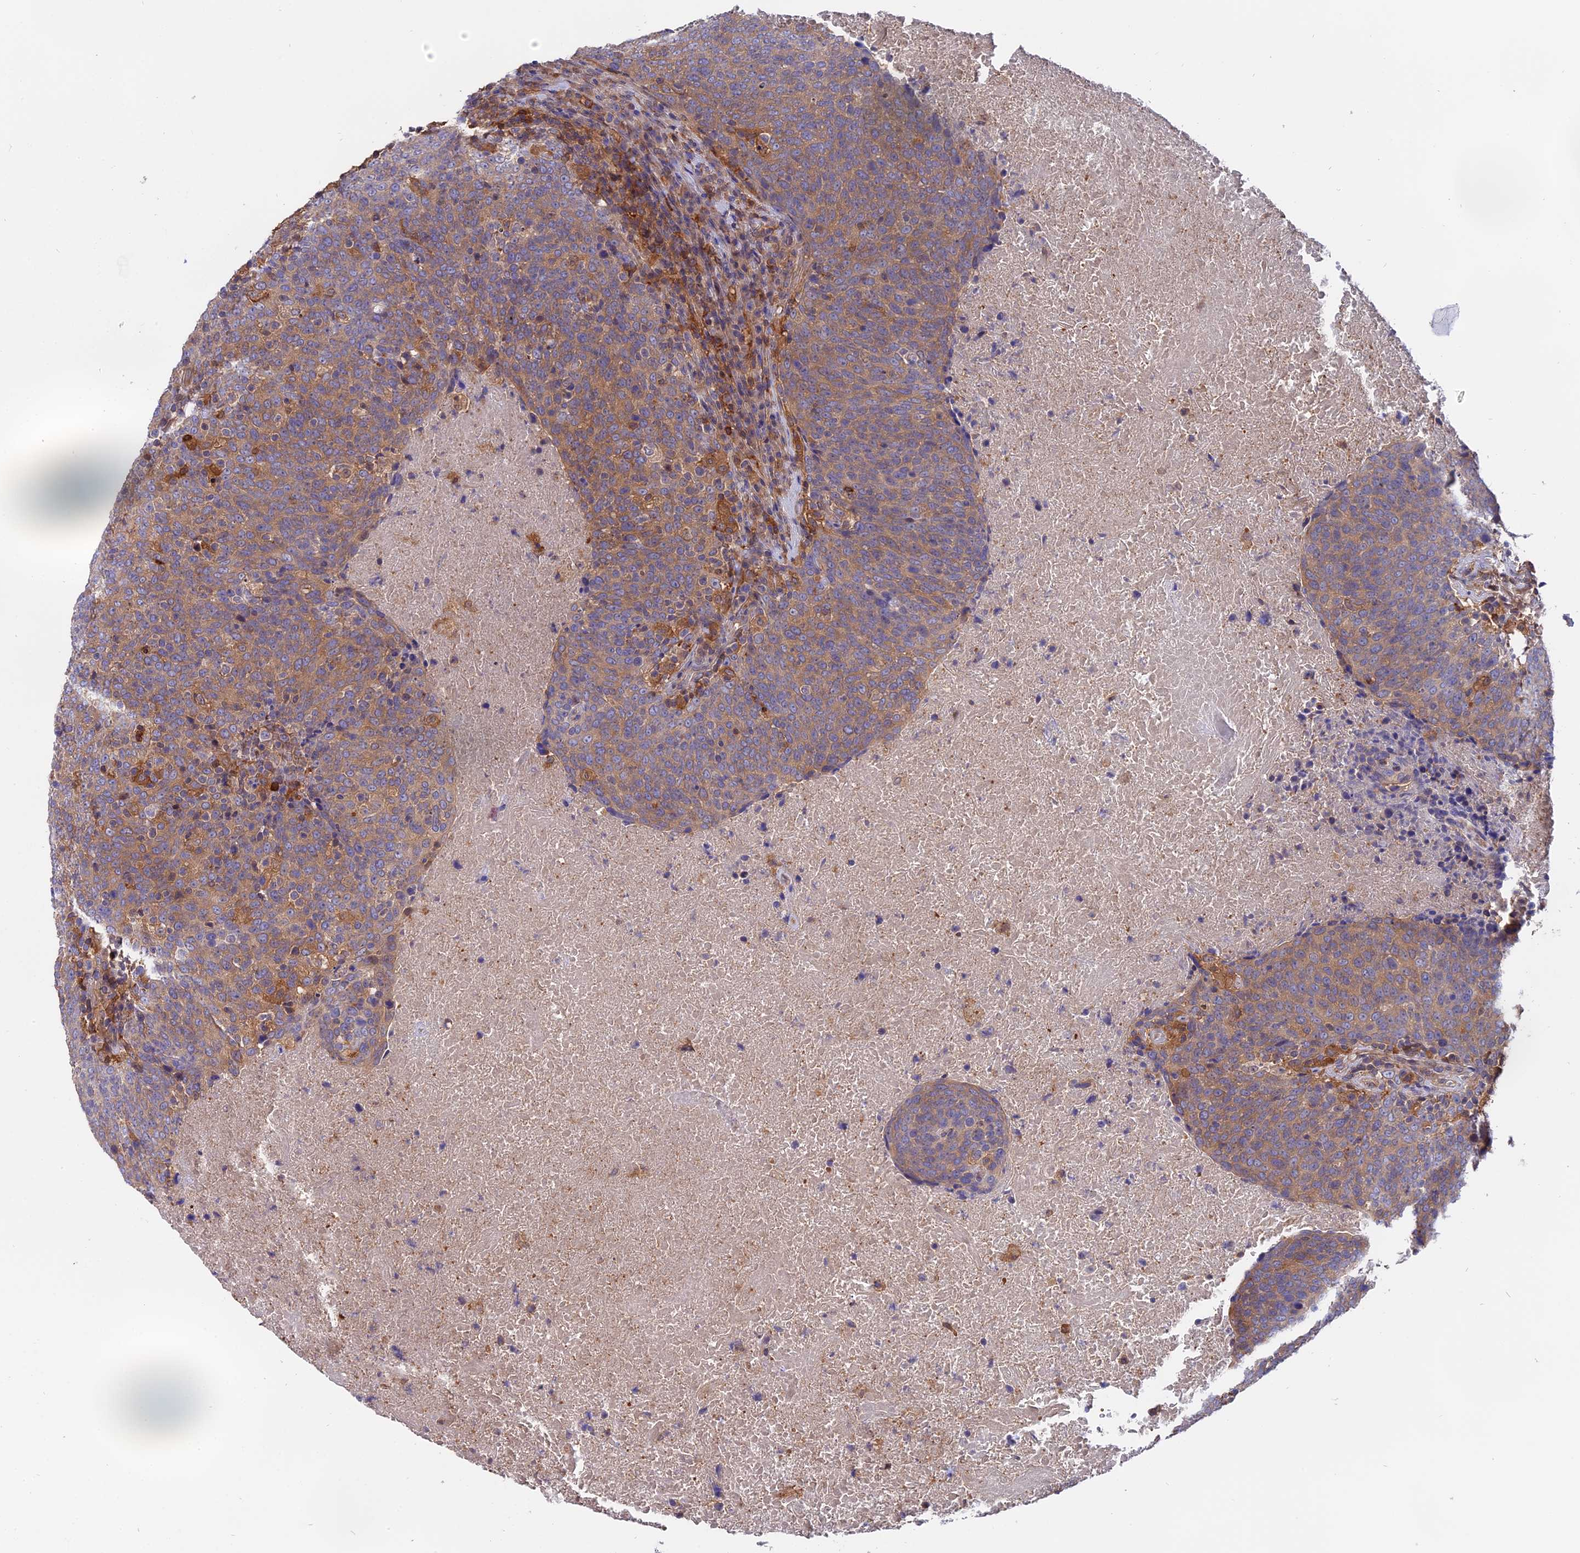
{"staining": {"intensity": "moderate", "quantity": "25%-75%", "location": "cytoplasmic/membranous"}, "tissue": "head and neck cancer", "cell_type": "Tumor cells", "image_type": "cancer", "snomed": [{"axis": "morphology", "description": "Squamous cell carcinoma, NOS"}, {"axis": "morphology", "description": "Squamous cell carcinoma, metastatic, NOS"}, {"axis": "topography", "description": "Lymph node"}, {"axis": "topography", "description": "Head-Neck"}], "caption": "Immunohistochemistry (DAB (3,3'-diaminobenzidine)) staining of head and neck cancer (squamous cell carcinoma) reveals moderate cytoplasmic/membranous protein positivity in about 25%-75% of tumor cells.", "gene": "FAM118B", "patient": {"sex": "male", "age": 62}}